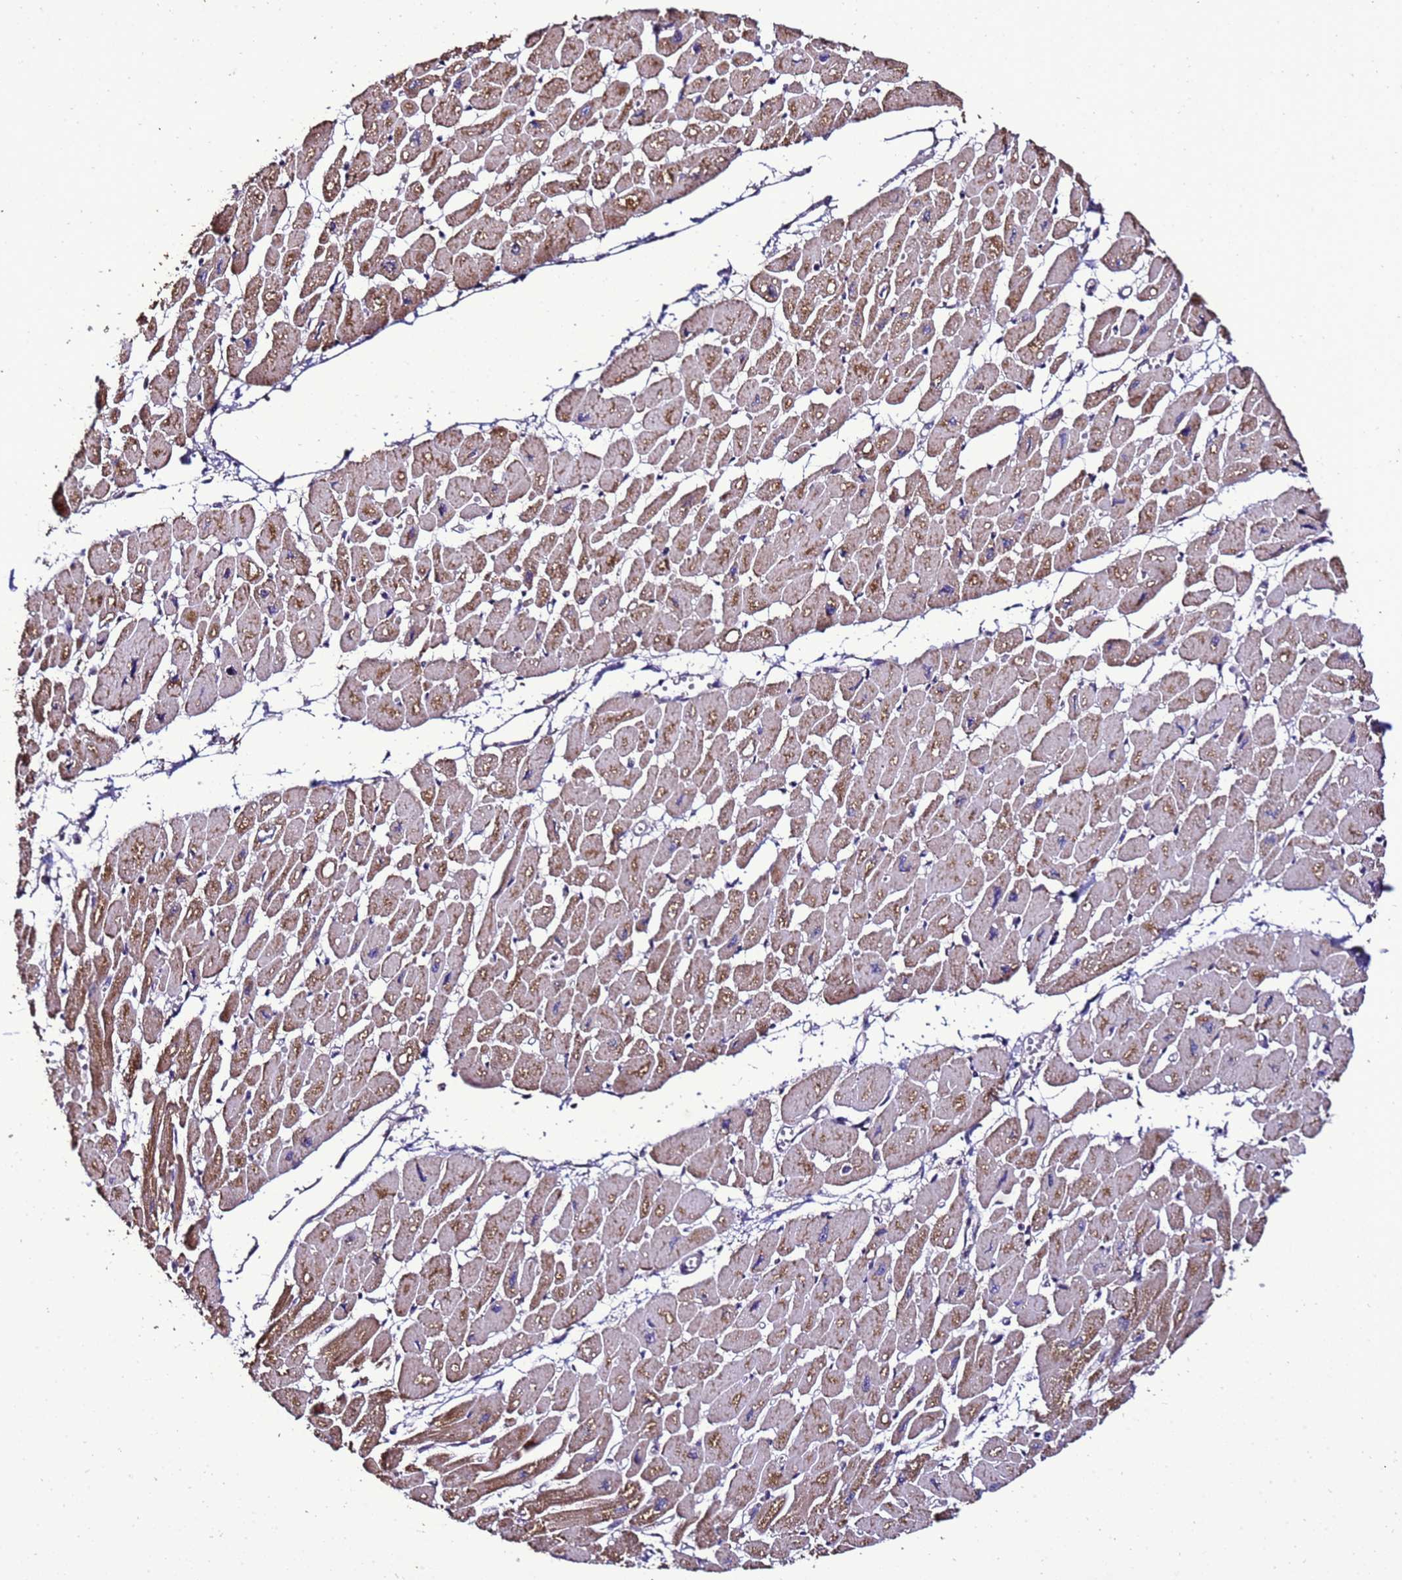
{"staining": {"intensity": "moderate", "quantity": ">75%", "location": "cytoplasmic/membranous"}, "tissue": "heart muscle", "cell_type": "Cardiomyocytes", "image_type": "normal", "snomed": [{"axis": "morphology", "description": "Normal tissue, NOS"}, {"axis": "topography", "description": "Heart"}], "caption": "This photomicrograph reveals unremarkable heart muscle stained with immunohistochemistry to label a protein in brown. The cytoplasmic/membranous of cardiomyocytes show moderate positivity for the protein. Nuclei are counter-stained blue.", "gene": "ZNF329", "patient": {"sex": "female", "age": 54}}